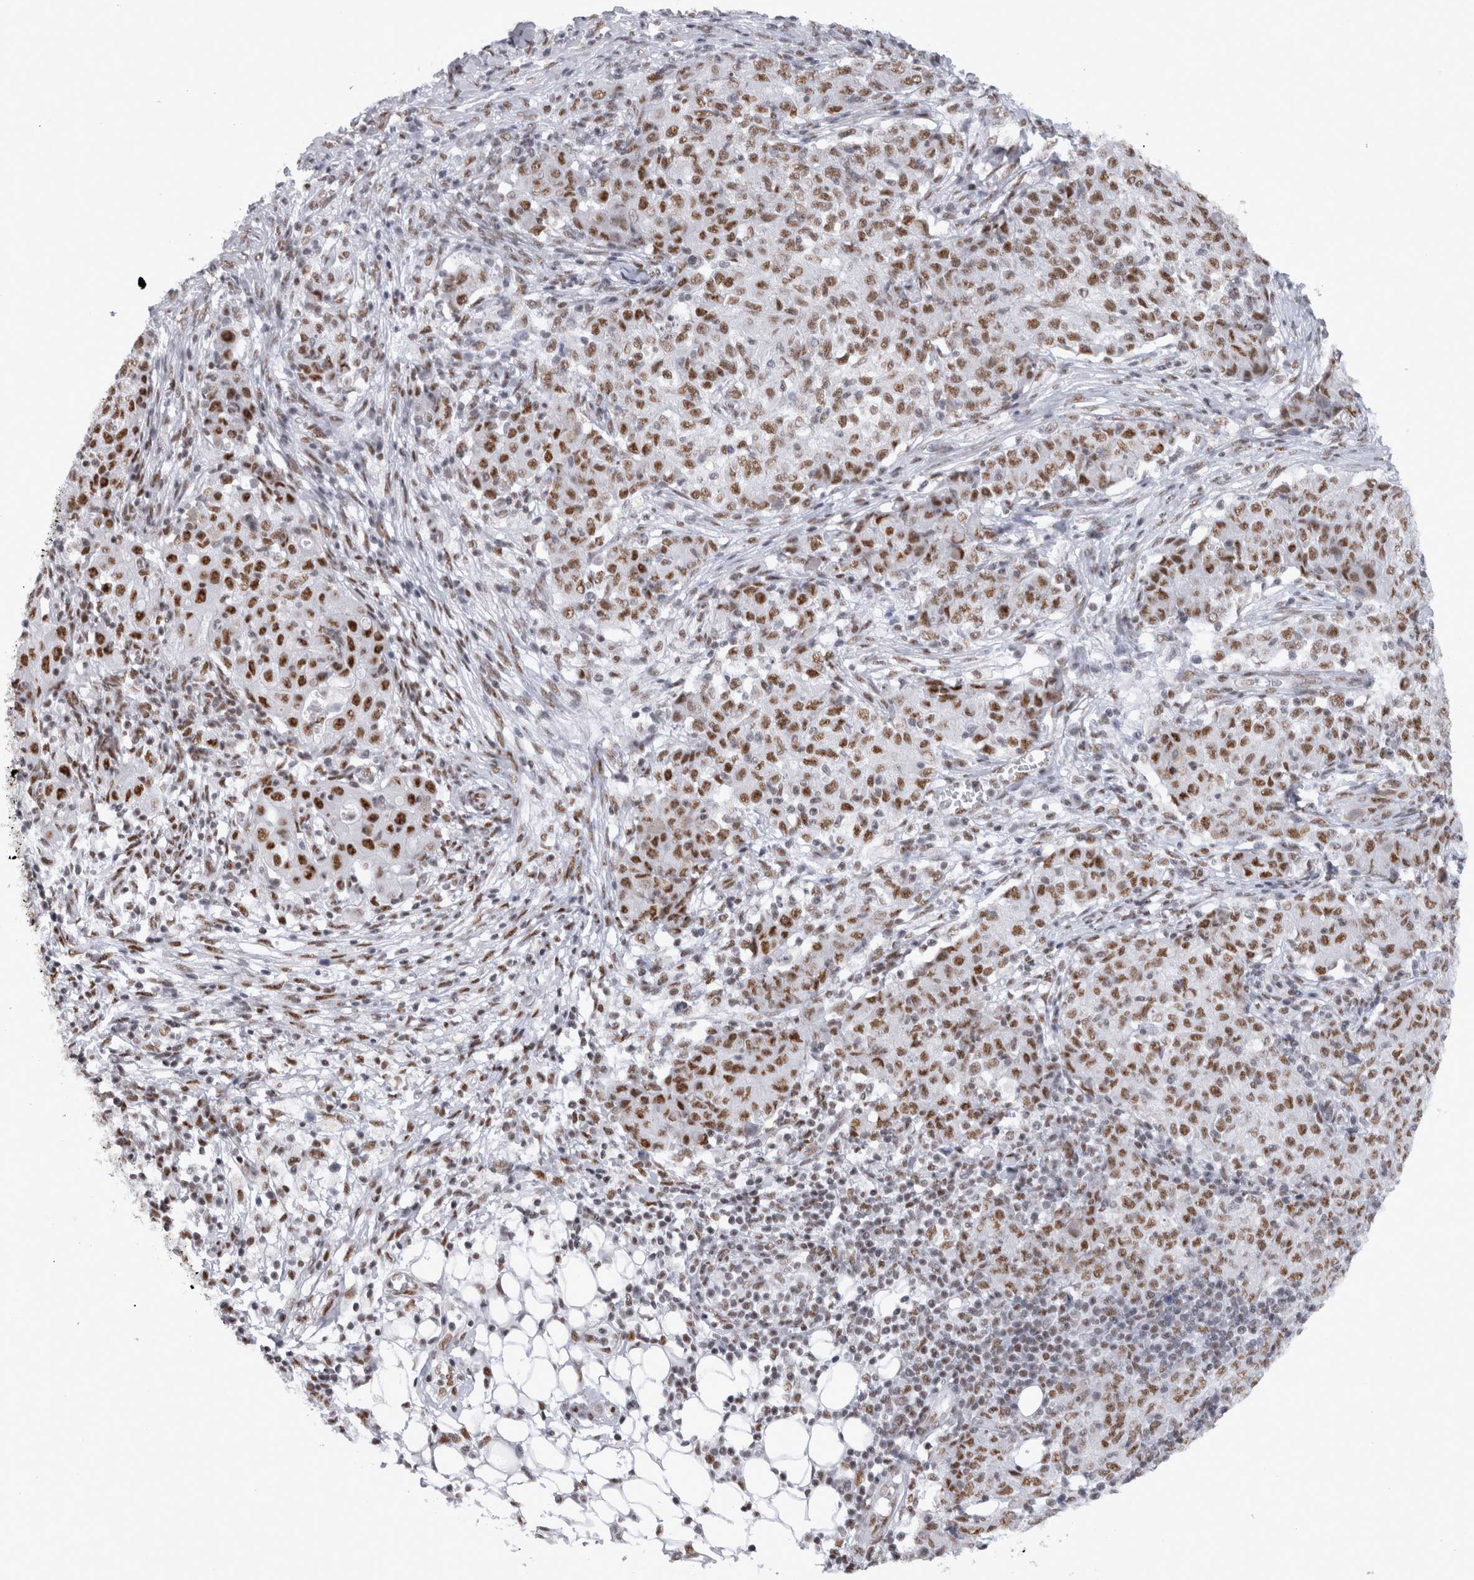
{"staining": {"intensity": "moderate", "quantity": ">75%", "location": "nuclear"}, "tissue": "ovarian cancer", "cell_type": "Tumor cells", "image_type": "cancer", "snomed": [{"axis": "morphology", "description": "Carcinoma, endometroid"}, {"axis": "topography", "description": "Ovary"}], "caption": "This photomicrograph demonstrates immunohistochemistry (IHC) staining of human endometroid carcinoma (ovarian), with medium moderate nuclear staining in about >75% of tumor cells.", "gene": "API5", "patient": {"sex": "female", "age": 42}}